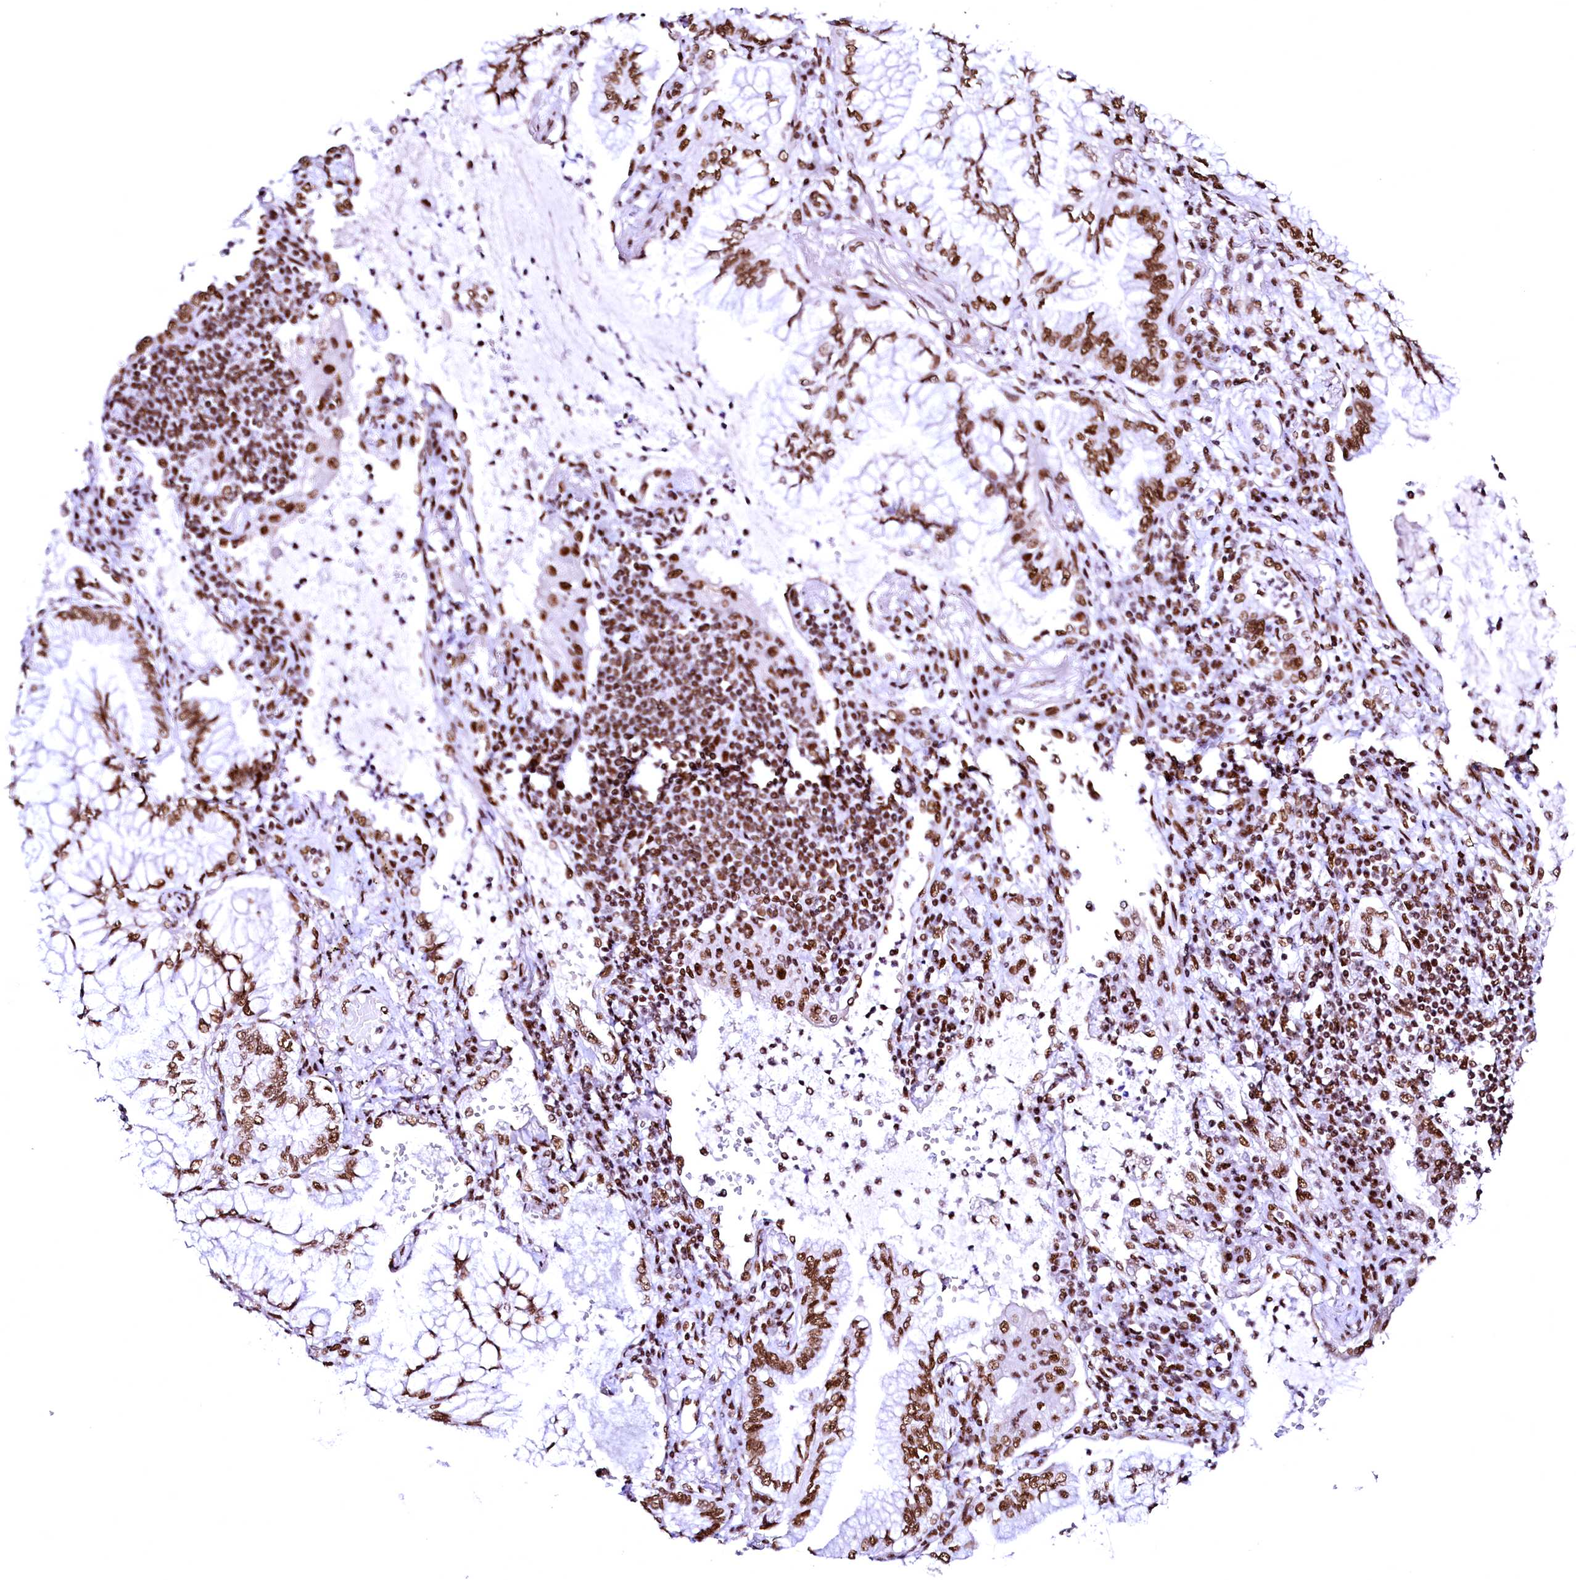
{"staining": {"intensity": "strong", "quantity": ">75%", "location": "nuclear"}, "tissue": "lung cancer", "cell_type": "Tumor cells", "image_type": "cancer", "snomed": [{"axis": "morphology", "description": "Adenocarcinoma, NOS"}, {"axis": "topography", "description": "Lung"}], "caption": "IHC (DAB) staining of human lung cancer (adenocarcinoma) shows strong nuclear protein staining in approximately >75% of tumor cells. (Brightfield microscopy of DAB IHC at high magnification).", "gene": "CPSF6", "patient": {"sex": "female", "age": 70}}